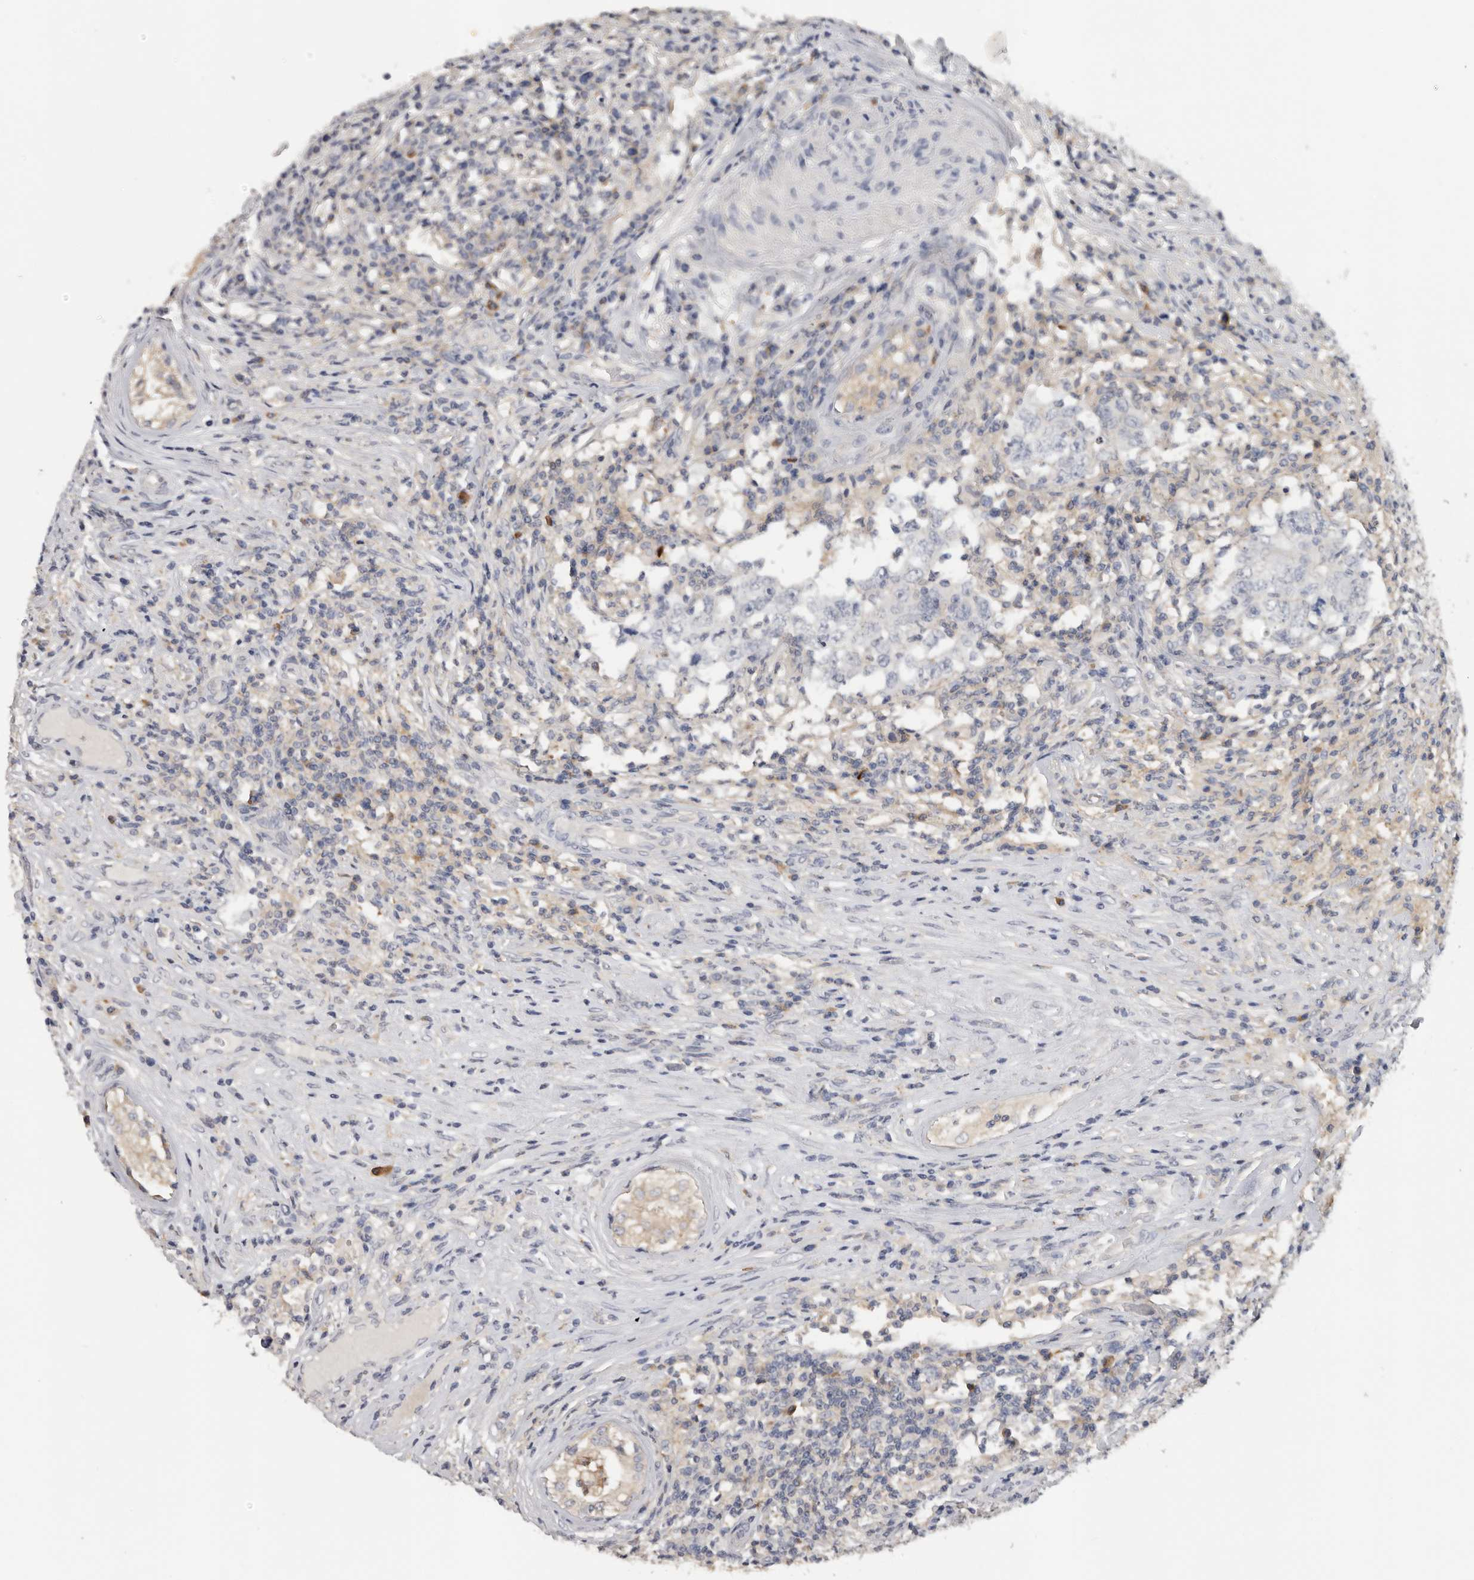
{"staining": {"intensity": "negative", "quantity": "none", "location": "none"}, "tissue": "testis cancer", "cell_type": "Tumor cells", "image_type": "cancer", "snomed": [{"axis": "morphology", "description": "Carcinoma, Embryonal, NOS"}, {"axis": "topography", "description": "Testis"}], "caption": "Immunohistochemistry (IHC) of embryonal carcinoma (testis) reveals no expression in tumor cells.", "gene": "WDTC1", "patient": {"sex": "male", "age": 26}}